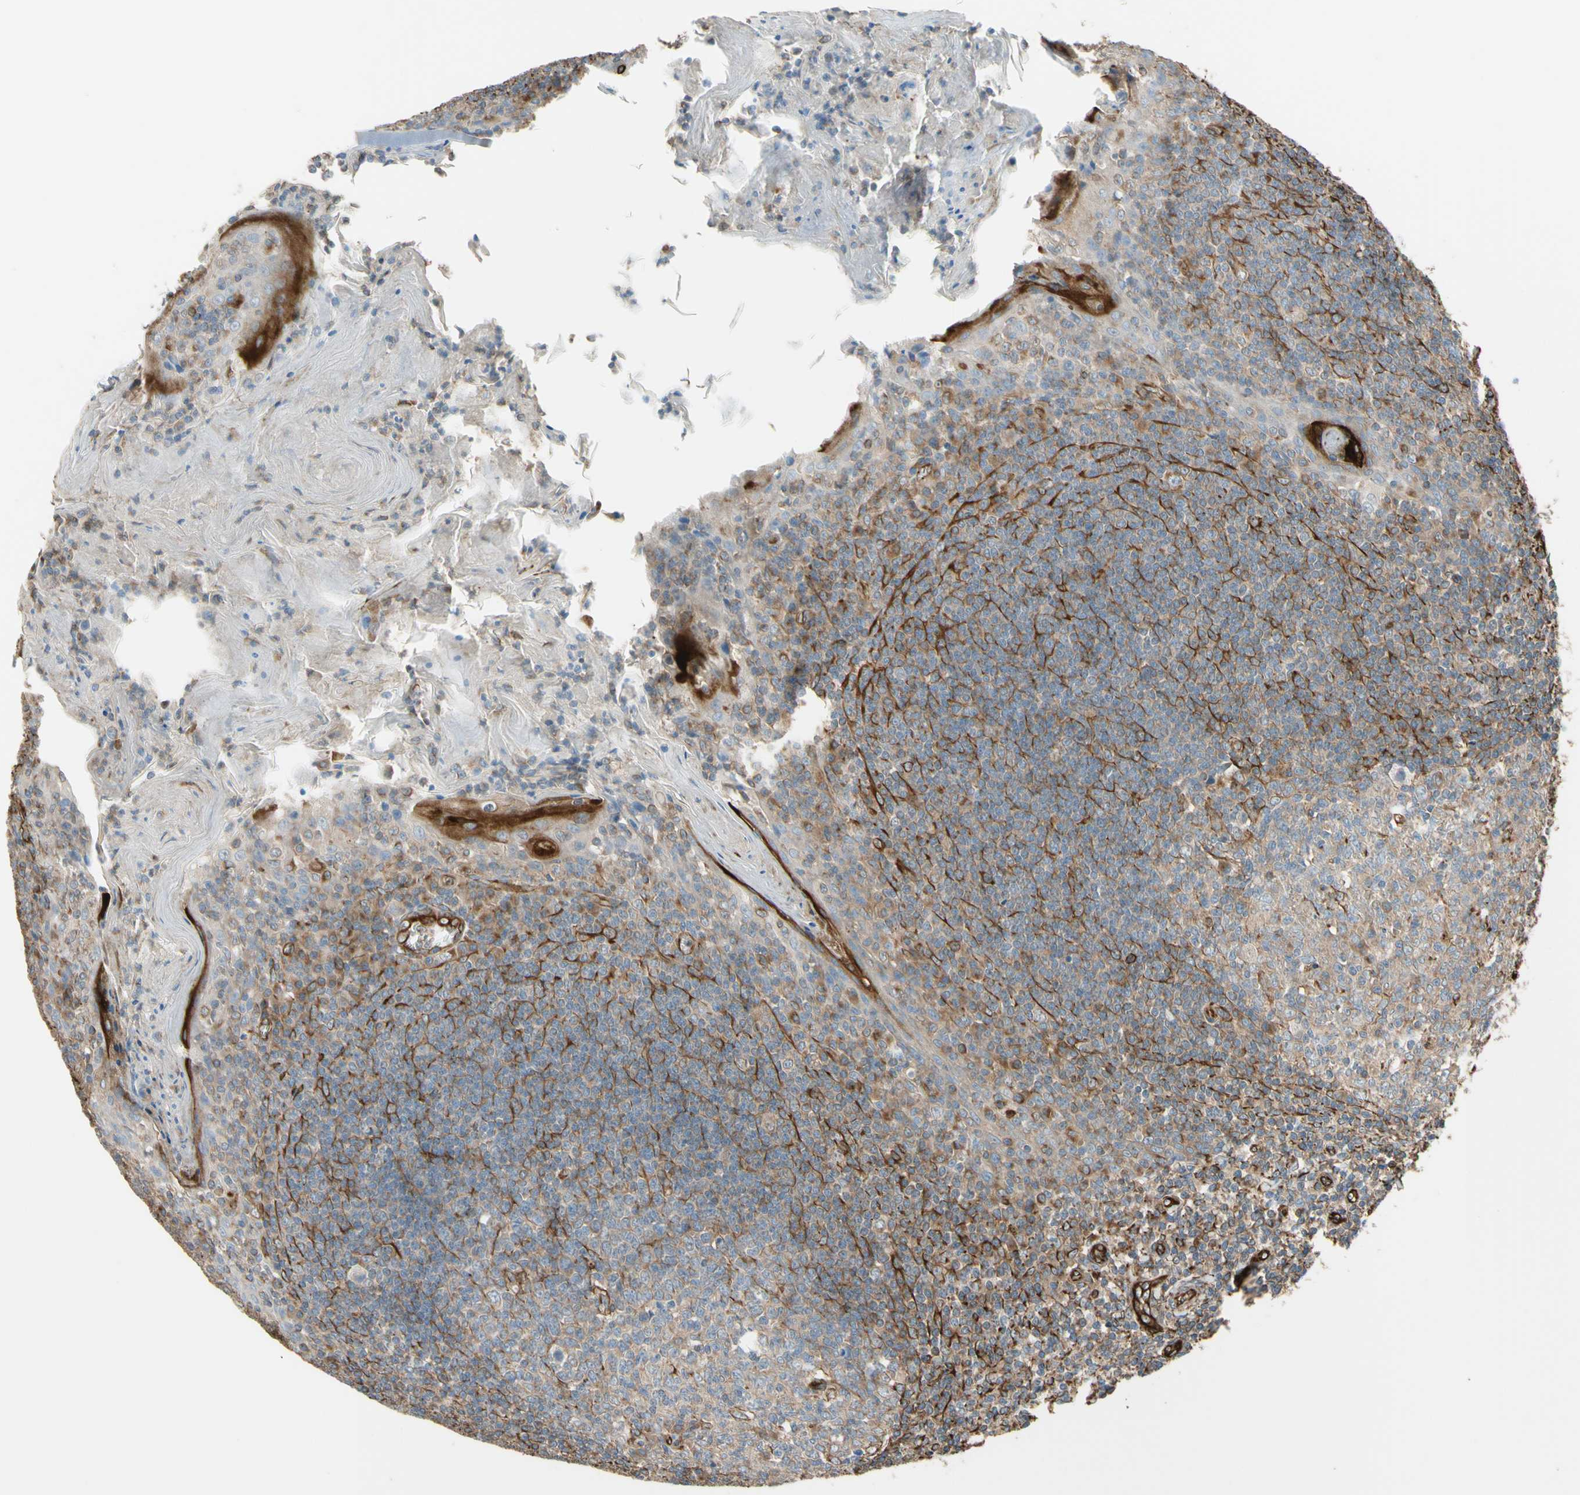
{"staining": {"intensity": "weak", "quantity": ">75%", "location": "cytoplasmic/membranous"}, "tissue": "tonsil", "cell_type": "Germinal center cells", "image_type": "normal", "snomed": [{"axis": "morphology", "description": "Normal tissue, NOS"}, {"axis": "topography", "description": "Tonsil"}], "caption": "Germinal center cells show weak cytoplasmic/membranous positivity in approximately >75% of cells in benign tonsil.", "gene": "TRAF2", "patient": {"sex": "male", "age": 31}}